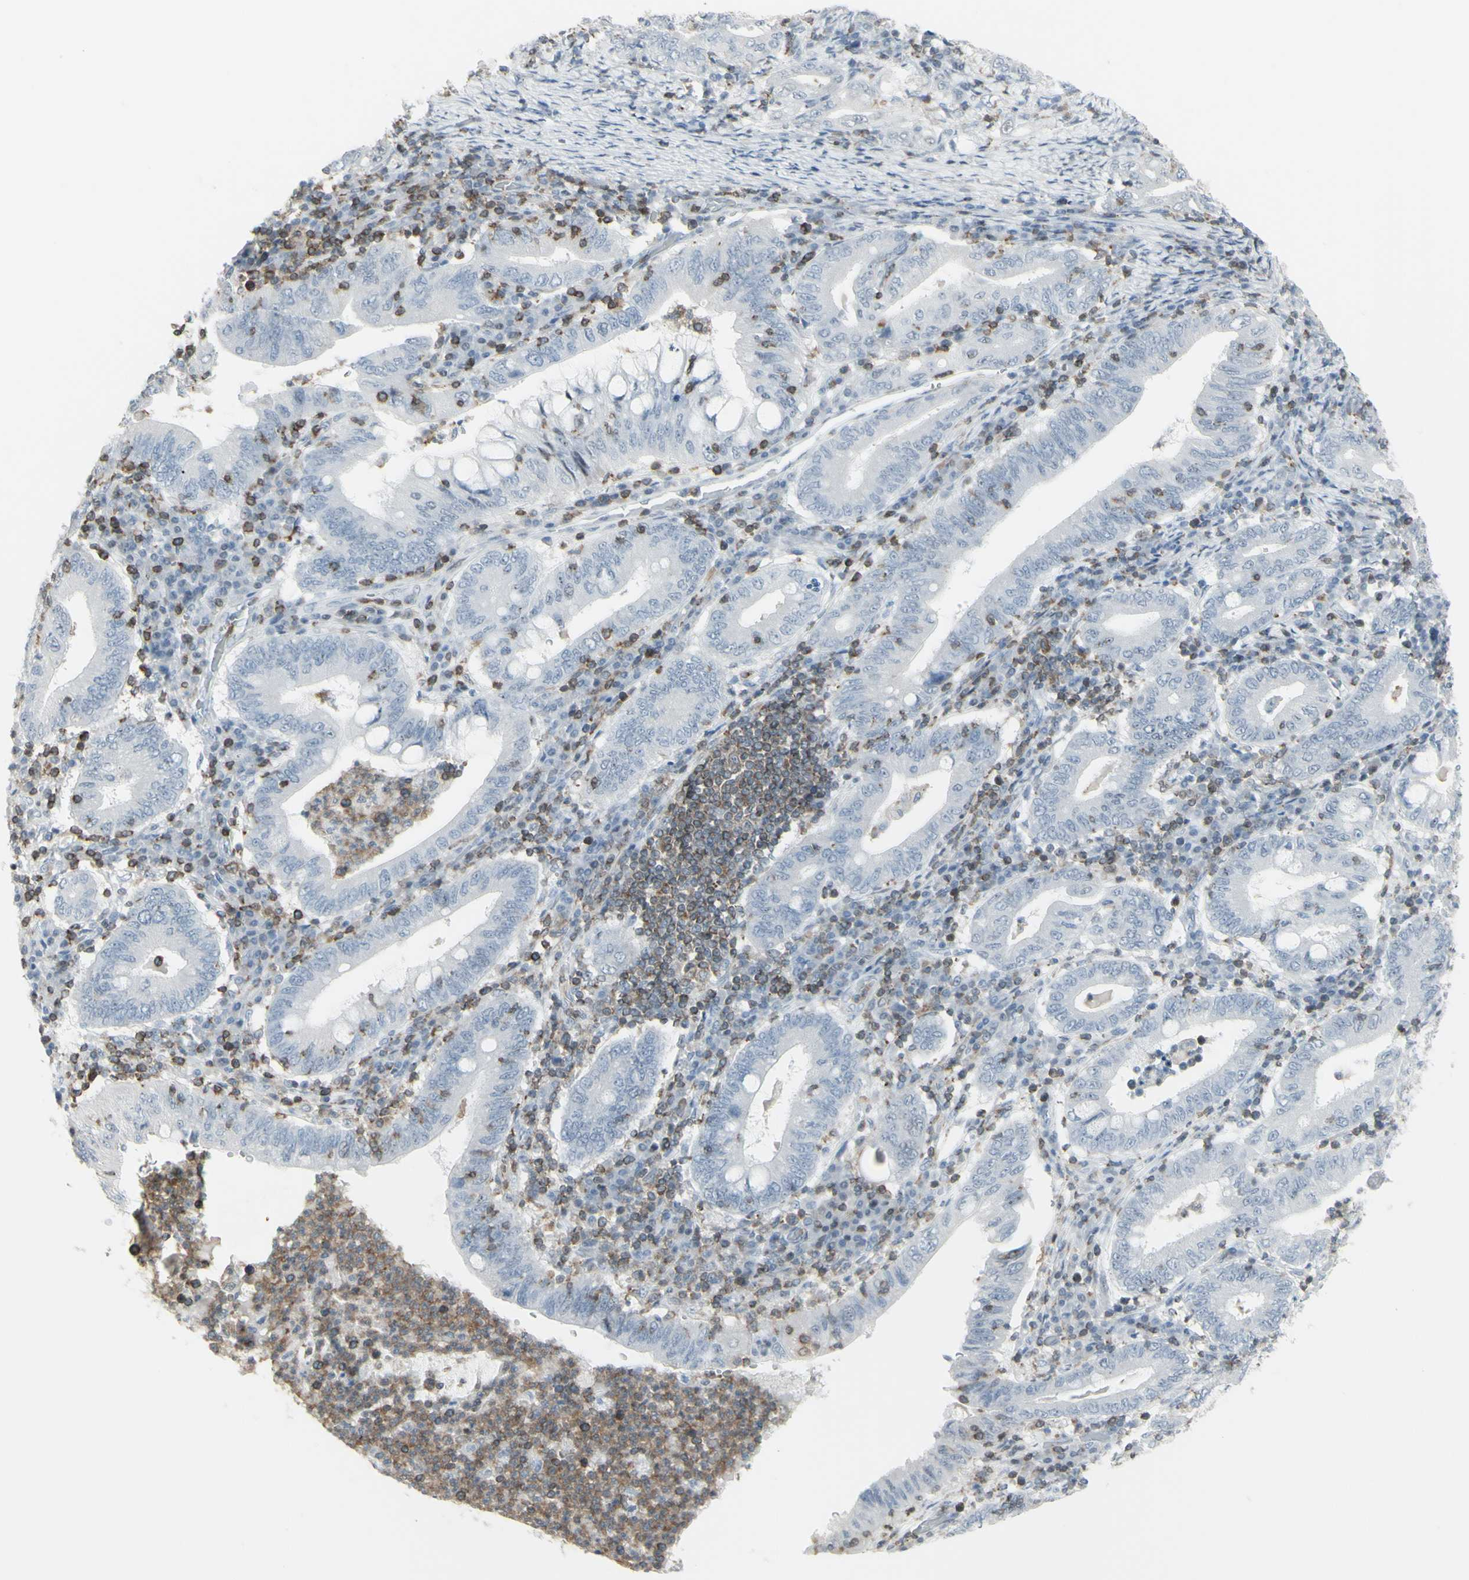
{"staining": {"intensity": "negative", "quantity": "none", "location": "none"}, "tissue": "stomach cancer", "cell_type": "Tumor cells", "image_type": "cancer", "snomed": [{"axis": "morphology", "description": "Normal tissue, NOS"}, {"axis": "morphology", "description": "Adenocarcinoma, NOS"}, {"axis": "topography", "description": "Esophagus"}, {"axis": "topography", "description": "Stomach, upper"}, {"axis": "topography", "description": "Peripheral nerve tissue"}], "caption": "The histopathology image demonstrates no significant expression in tumor cells of stomach adenocarcinoma.", "gene": "NRG1", "patient": {"sex": "male", "age": 62}}